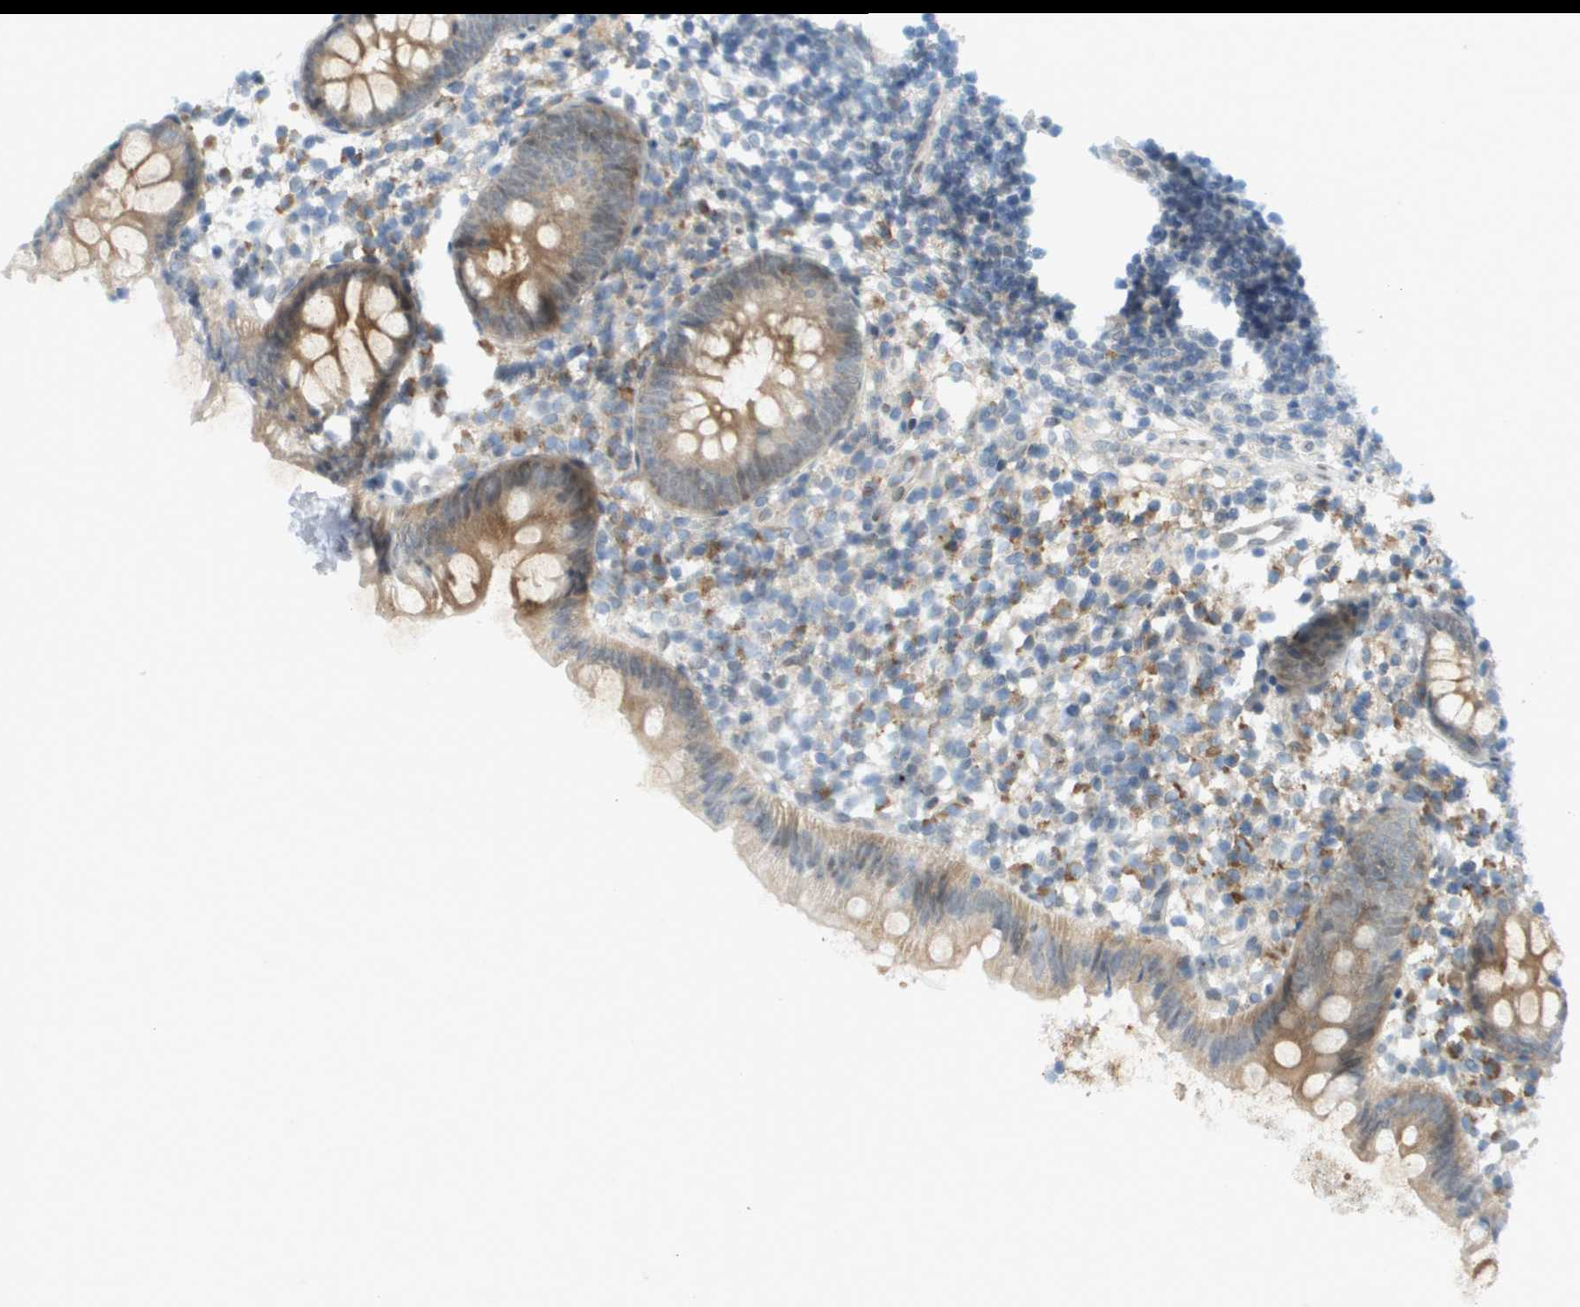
{"staining": {"intensity": "moderate", "quantity": ">75%", "location": "cytoplasmic/membranous"}, "tissue": "appendix", "cell_type": "Glandular cells", "image_type": "normal", "snomed": [{"axis": "morphology", "description": "Normal tissue, NOS"}, {"axis": "topography", "description": "Appendix"}], "caption": "Moderate cytoplasmic/membranous protein expression is appreciated in approximately >75% of glandular cells in appendix.", "gene": "CACNB4", "patient": {"sex": "female", "age": 20}}